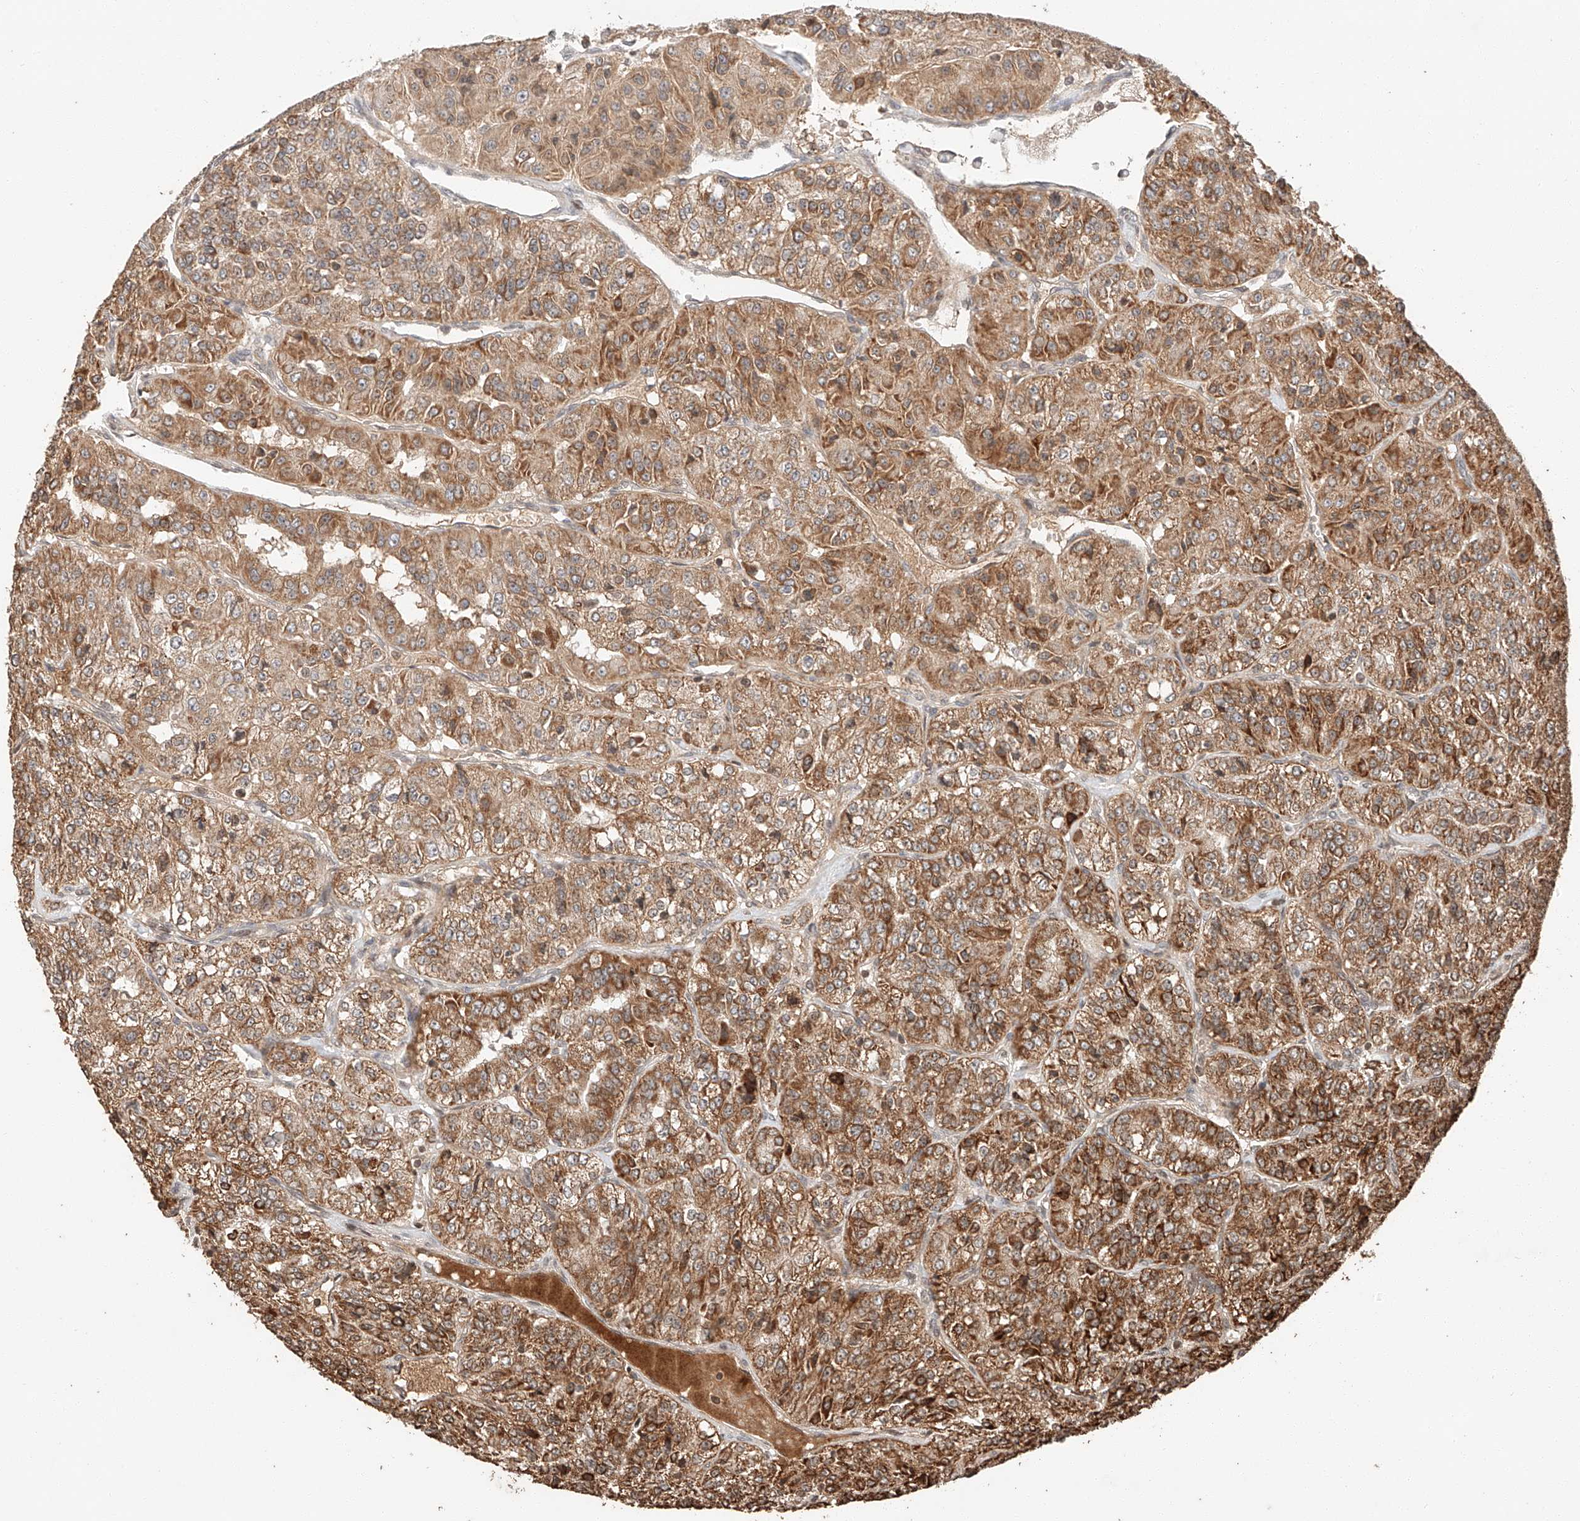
{"staining": {"intensity": "moderate", "quantity": ">75%", "location": "cytoplasmic/membranous"}, "tissue": "renal cancer", "cell_type": "Tumor cells", "image_type": "cancer", "snomed": [{"axis": "morphology", "description": "Adenocarcinoma, NOS"}, {"axis": "topography", "description": "Kidney"}], "caption": "Immunohistochemistry (IHC) image of neoplastic tissue: adenocarcinoma (renal) stained using immunohistochemistry demonstrates medium levels of moderate protein expression localized specifically in the cytoplasmic/membranous of tumor cells, appearing as a cytoplasmic/membranous brown color.", "gene": "ARHGAP33", "patient": {"sex": "female", "age": 63}}